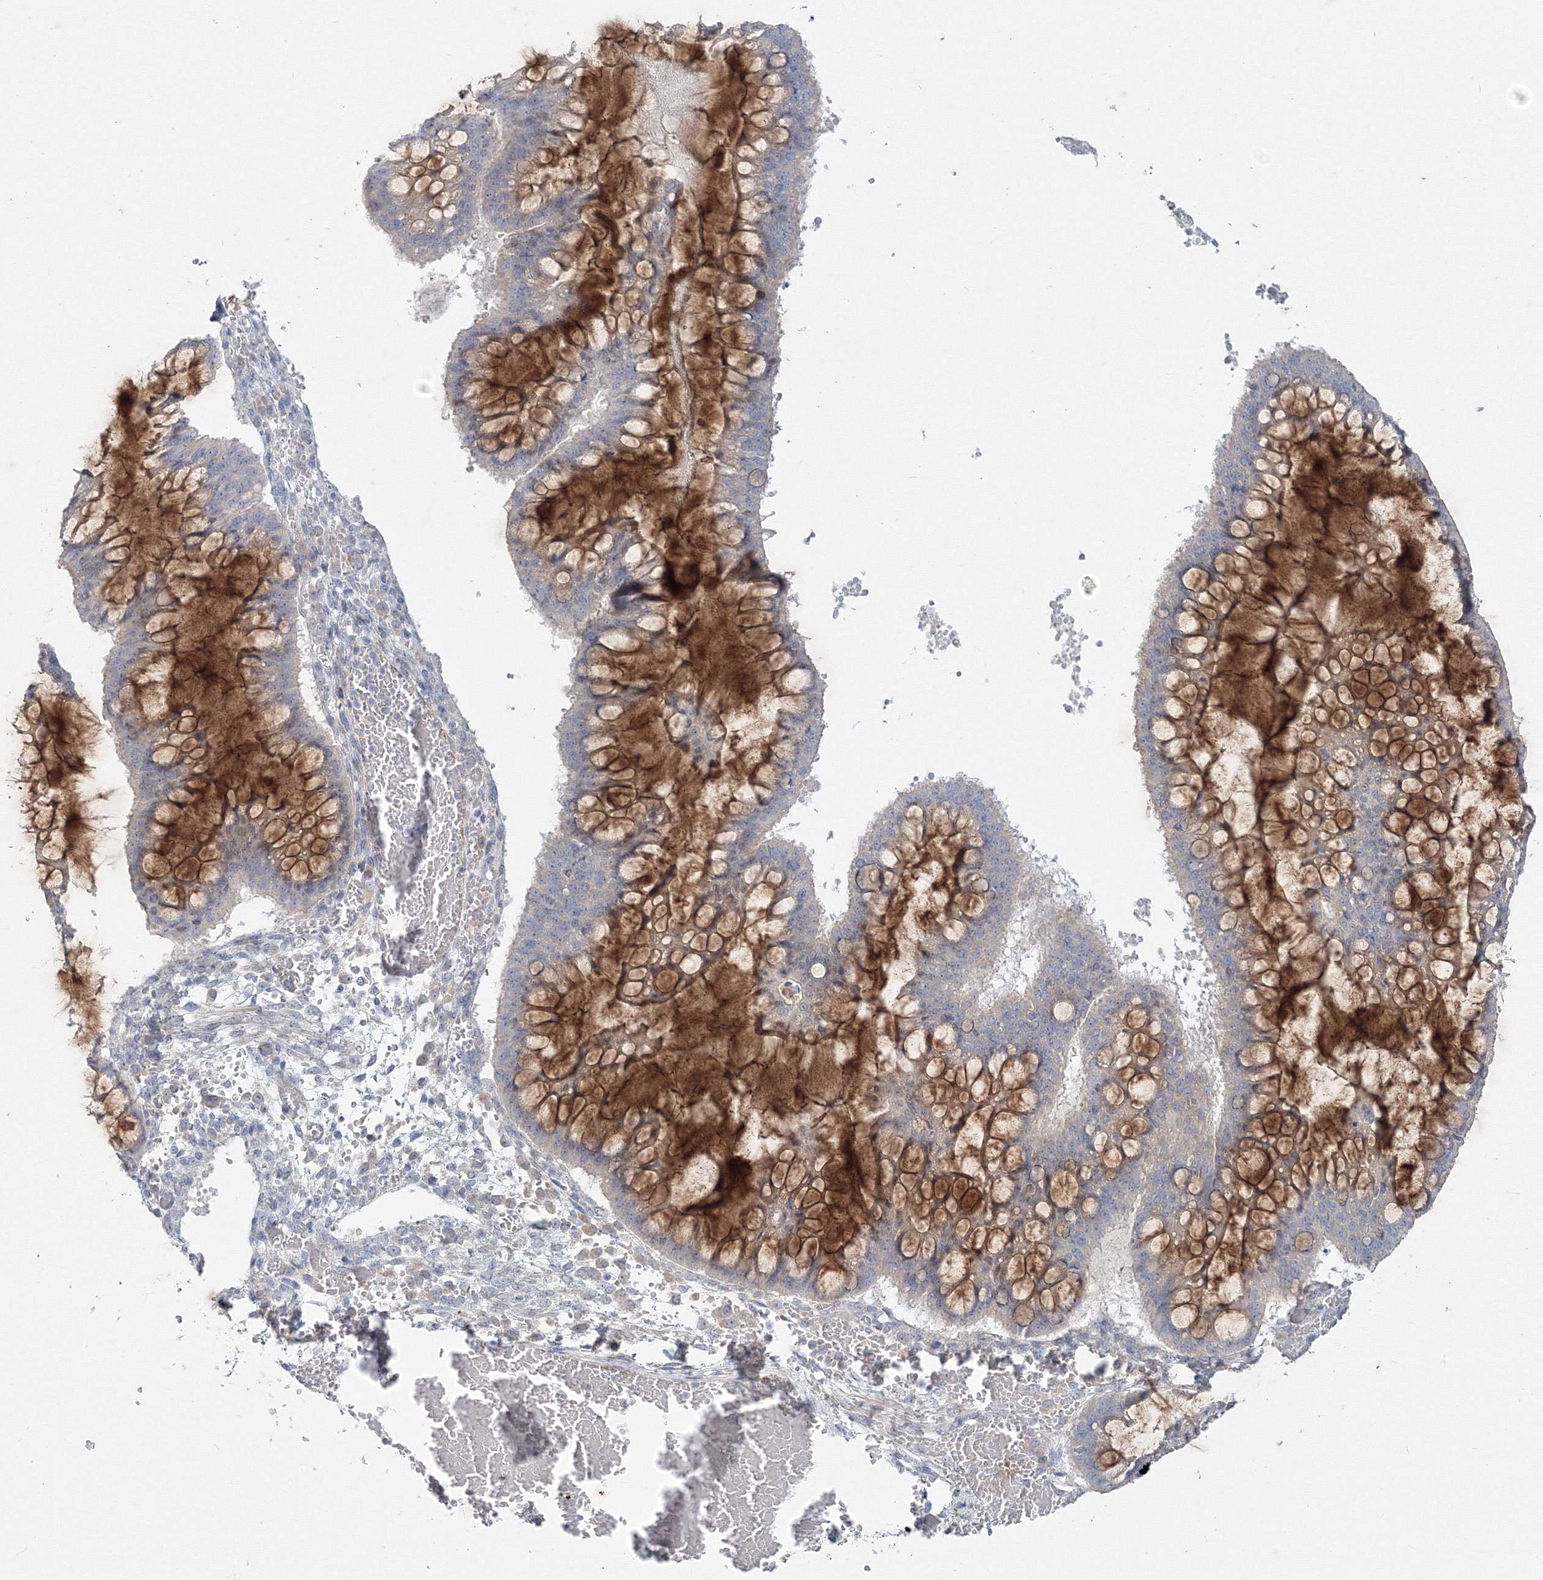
{"staining": {"intensity": "moderate", "quantity": ">75%", "location": "cytoplasmic/membranous"}, "tissue": "ovarian cancer", "cell_type": "Tumor cells", "image_type": "cancer", "snomed": [{"axis": "morphology", "description": "Cystadenocarcinoma, mucinous, NOS"}, {"axis": "topography", "description": "Ovary"}], "caption": "High-power microscopy captured an immunohistochemistry (IHC) histopathology image of ovarian mucinous cystadenocarcinoma, revealing moderate cytoplasmic/membranous staining in about >75% of tumor cells. The protein of interest is shown in brown color, while the nuclei are stained blue.", "gene": "WDR49", "patient": {"sex": "female", "age": 73}}